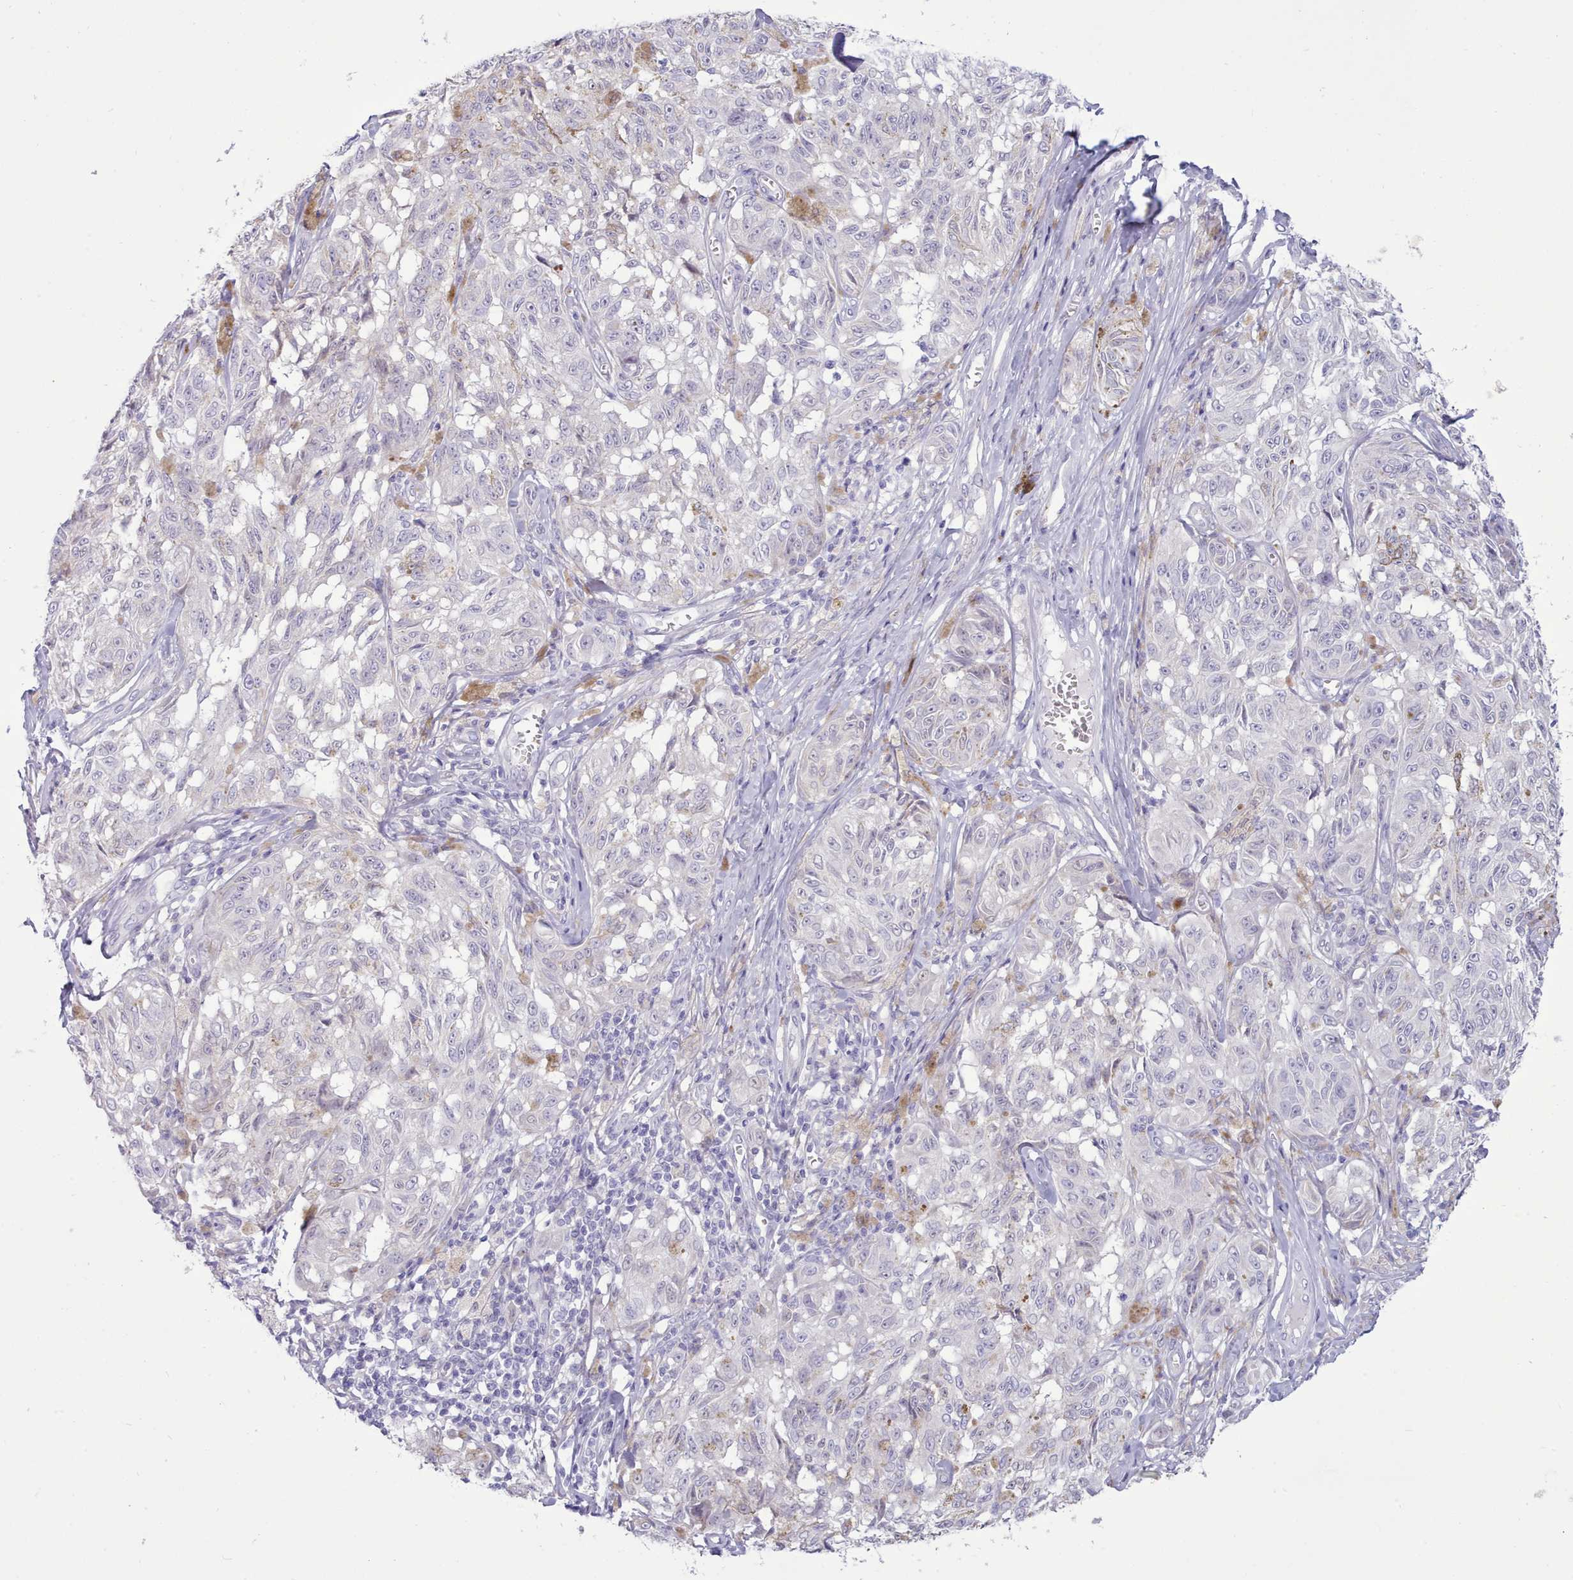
{"staining": {"intensity": "negative", "quantity": "none", "location": "none"}, "tissue": "melanoma", "cell_type": "Tumor cells", "image_type": "cancer", "snomed": [{"axis": "morphology", "description": "Malignant melanoma, NOS"}, {"axis": "topography", "description": "Skin"}], "caption": "IHC image of neoplastic tissue: malignant melanoma stained with DAB shows no significant protein positivity in tumor cells.", "gene": "TMEM253", "patient": {"sex": "male", "age": 68}}